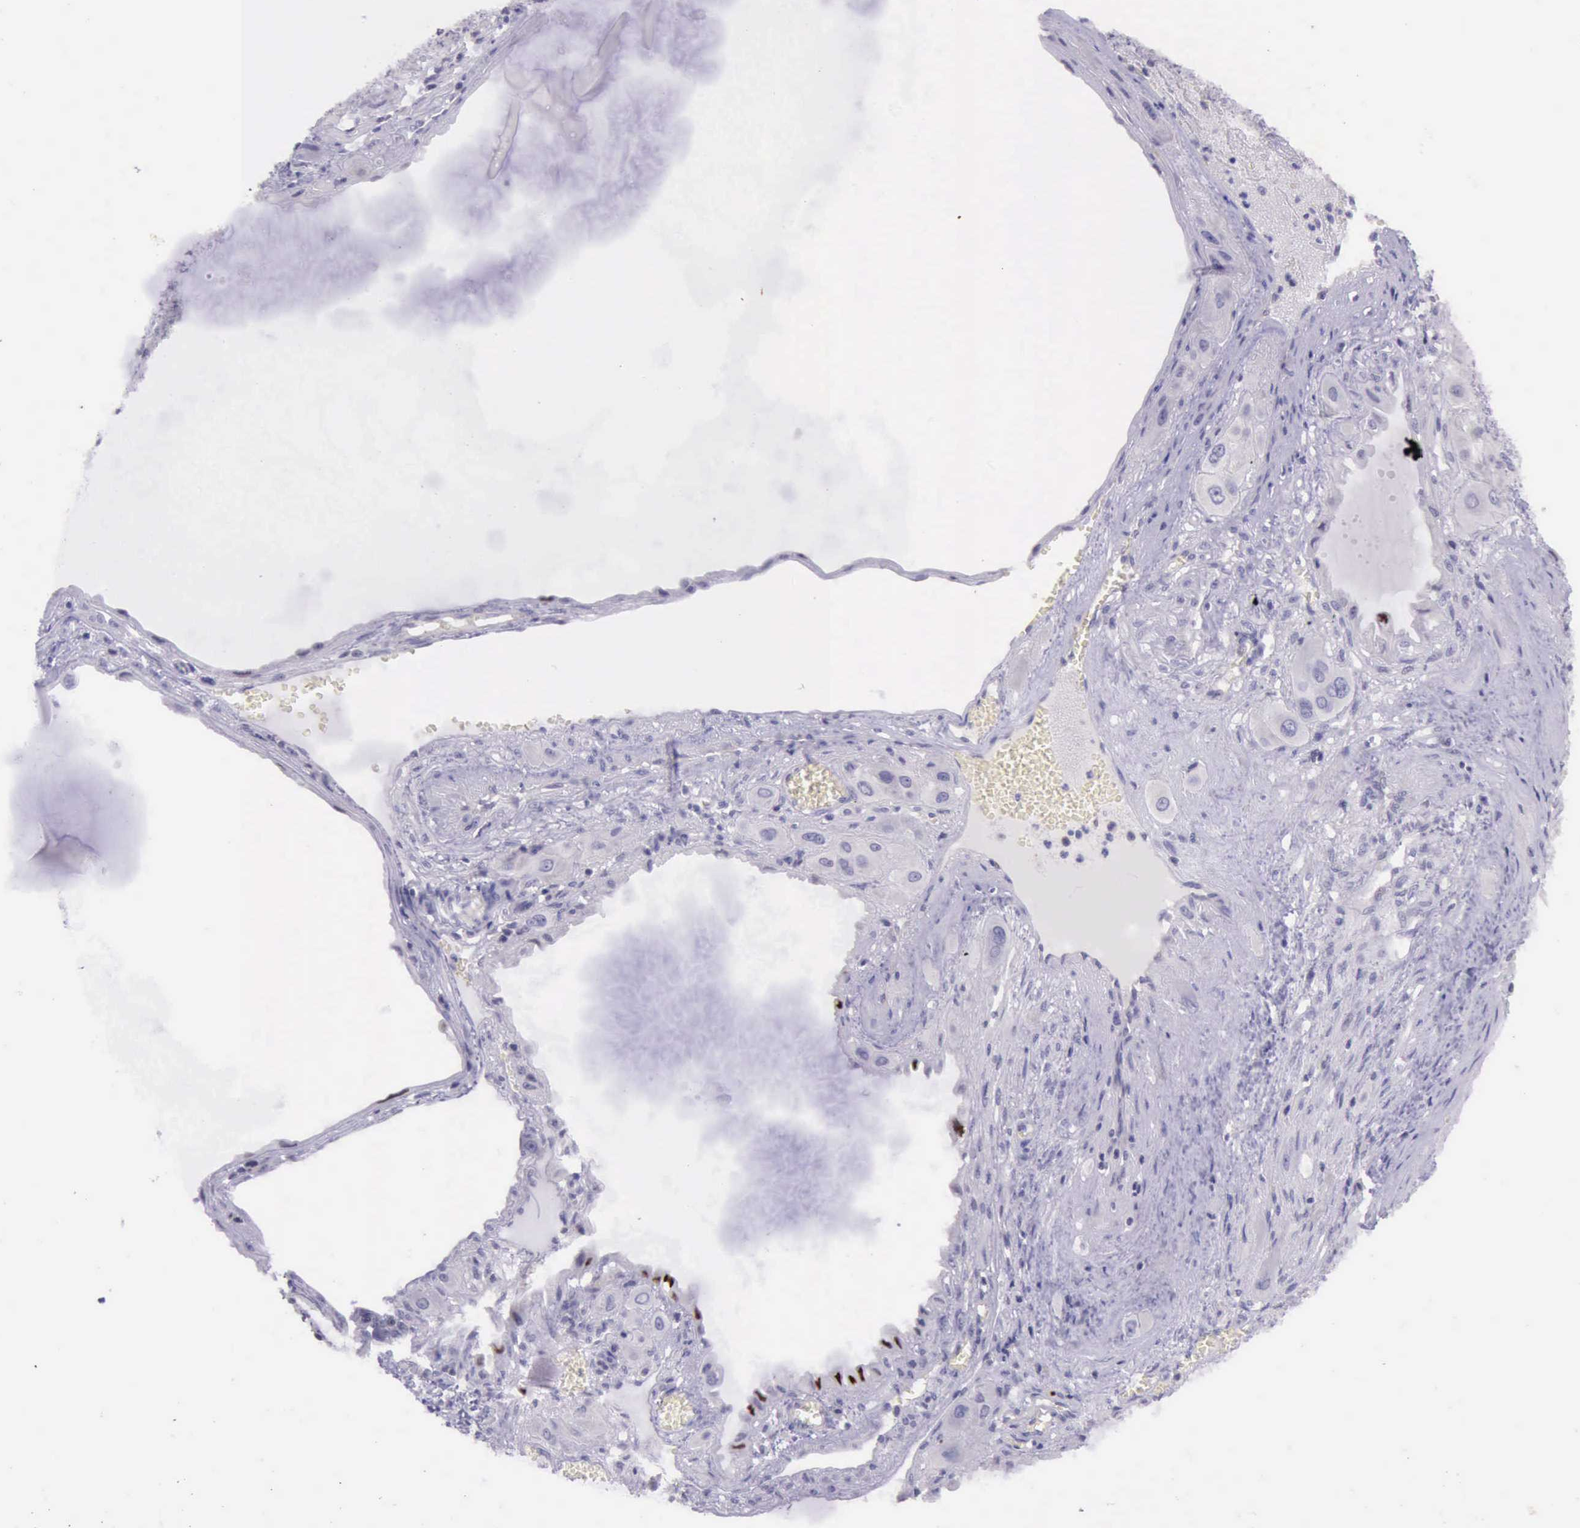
{"staining": {"intensity": "strong", "quantity": "<25%", "location": "cytoplasmic/membranous,nuclear"}, "tissue": "cervical cancer", "cell_type": "Tumor cells", "image_type": "cancer", "snomed": [{"axis": "morphology", "description": "Squamous cell carcinoma, NOS"}, {"axis": "topography", "description": "Cervix"}], "caption": "Approximately <25% of tumor cells in cervical cancer (squamous cell carcinoma) reveal strong cytoplasmic/membranous and nuclear protein staining as visualized by brown immunohistochemical staining.", "gene": "PARP1", "patient": {"sex": "female", "age": 34}}